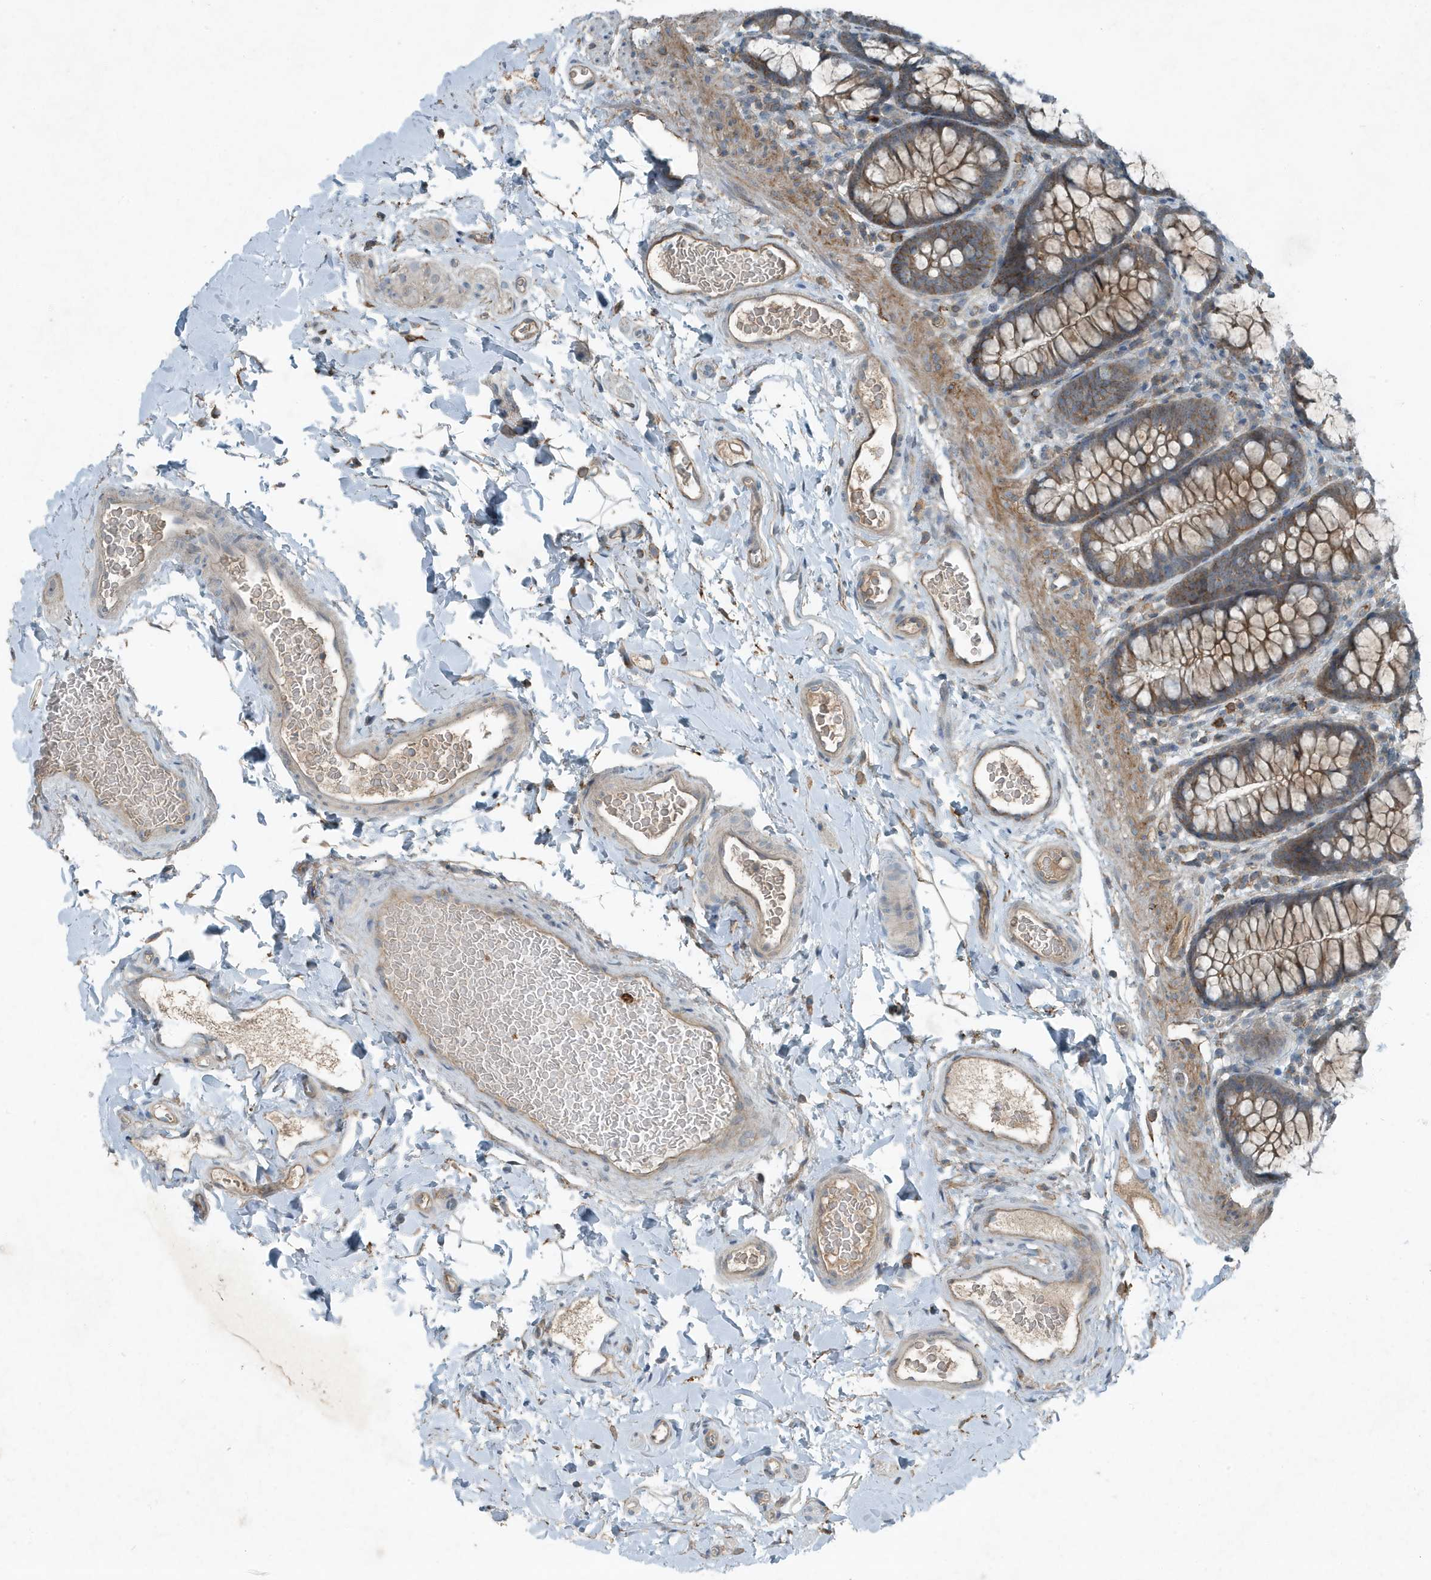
{"staining": {"intensity": "weak", "quantity": ">75%", "location": "cytoplasmic/membranous"}, "tissue": "colon", "cell_type": "Endothelial cells", "image_type": "normal", "snomed": [{"axis": "morphology", "description": "Normal tissue, NOS"}, {"axis": "topography", "description": "Colon"}], "caption": "Weak cytoplasmic/membranous protein expression is seen in about >75% of endothelial cells in colon. Immunohistochemistry (ihc) stains the protein of interest in brown and the nuclei are stained blue.", "gene": "DAPP1", "patient": {"sex": "female", "age": 62}}